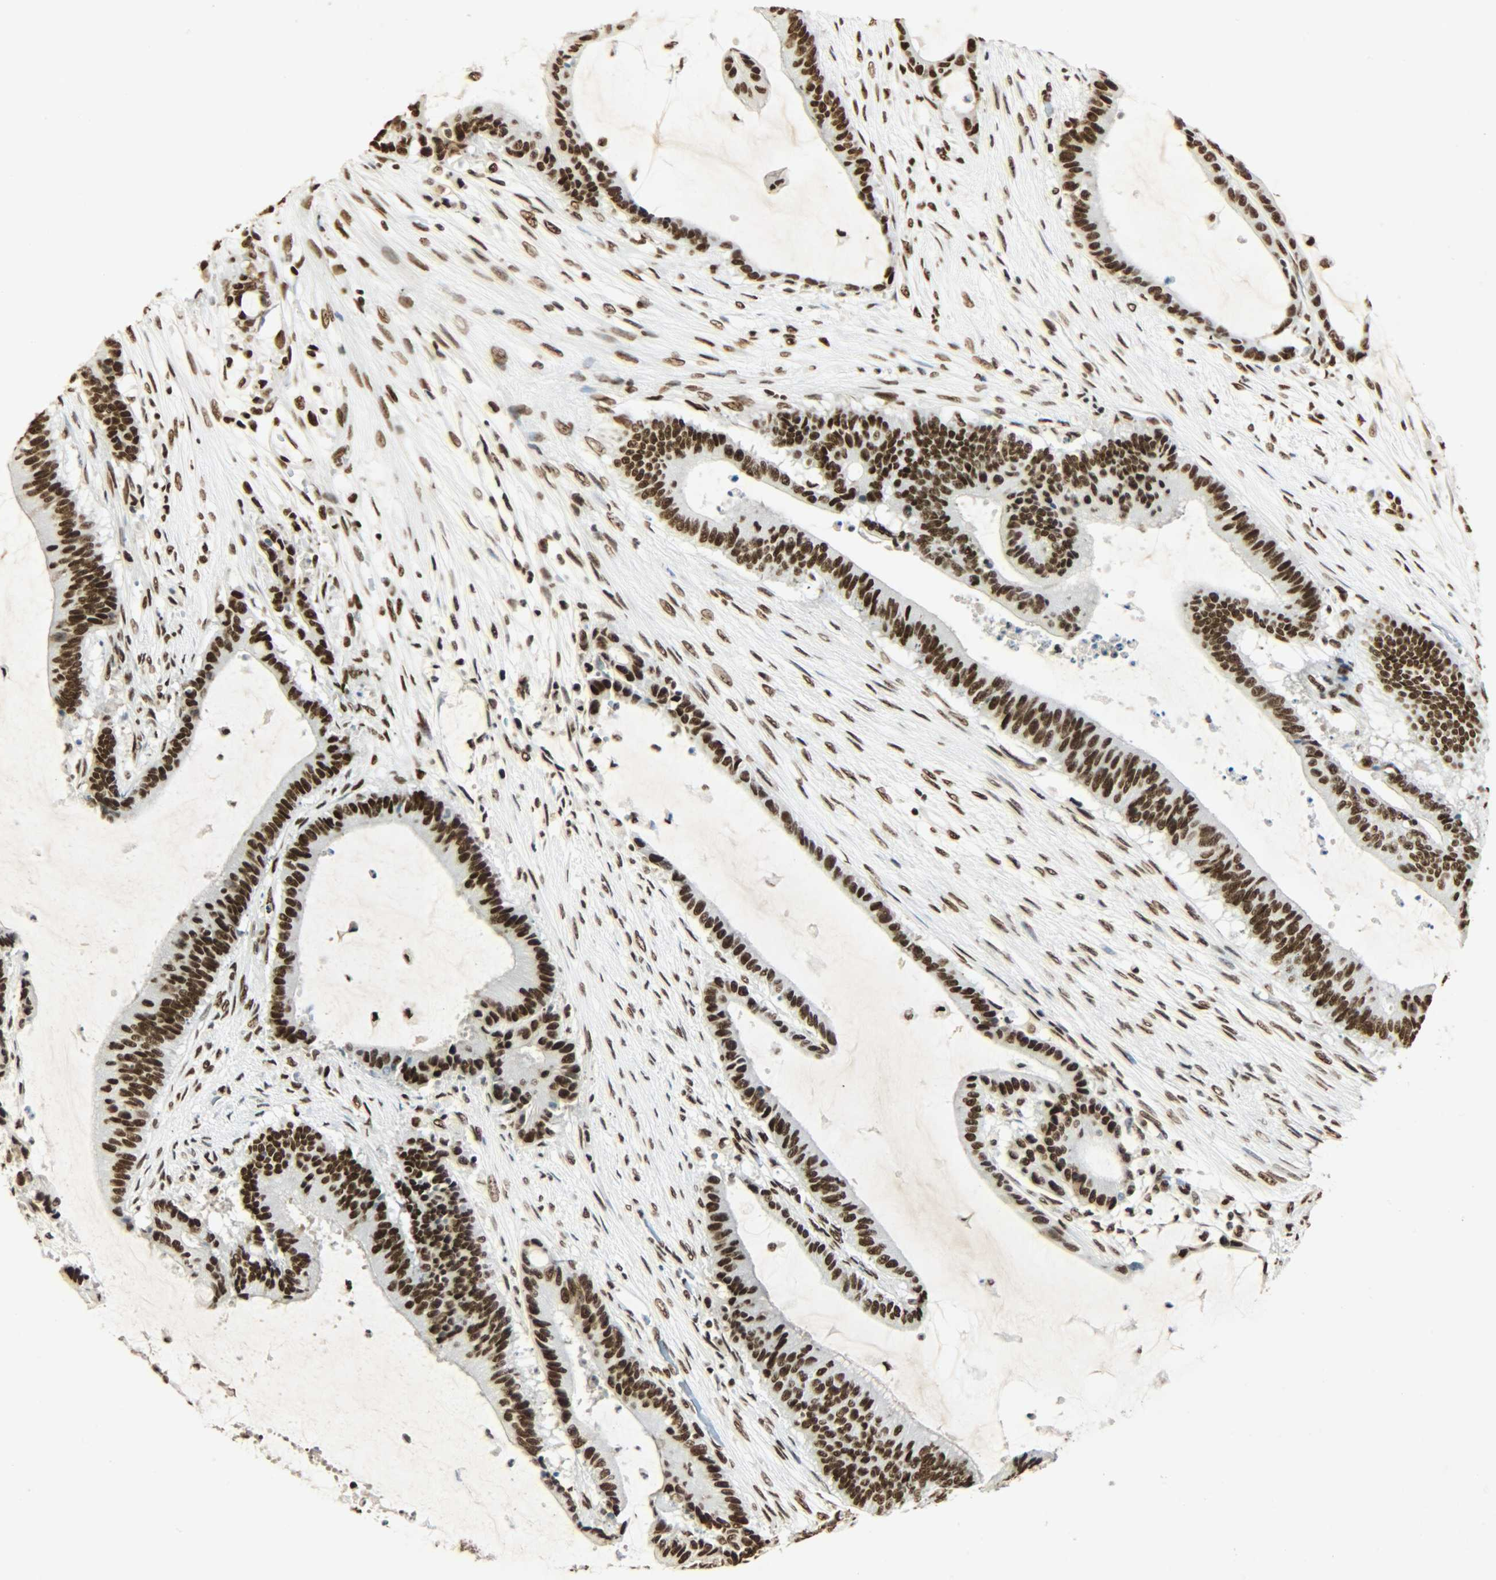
{"staining": {"intensity": "strong", "quantity": ">75%", "location": "nuclear"}, "tissue": "liver cancer", "cell_type": "Tumor cells", "image_type": "cancer", "snomed": [{"axis": "morphology", "description": "Cholangiocarcinoma"}, {"axis": "topography", "description": "Liver"}], "caption": "Protein analysis of liver cancer tissue reveals strong nuclear positivity in about >75% of tumor cells. The protein is stained brown, and the nuclei are stained in blue (DAB IHC with brightfield microscopy, high magnification).", "gene": "KHDRBS1", "patient": {"sex": "female", "age": 73}}